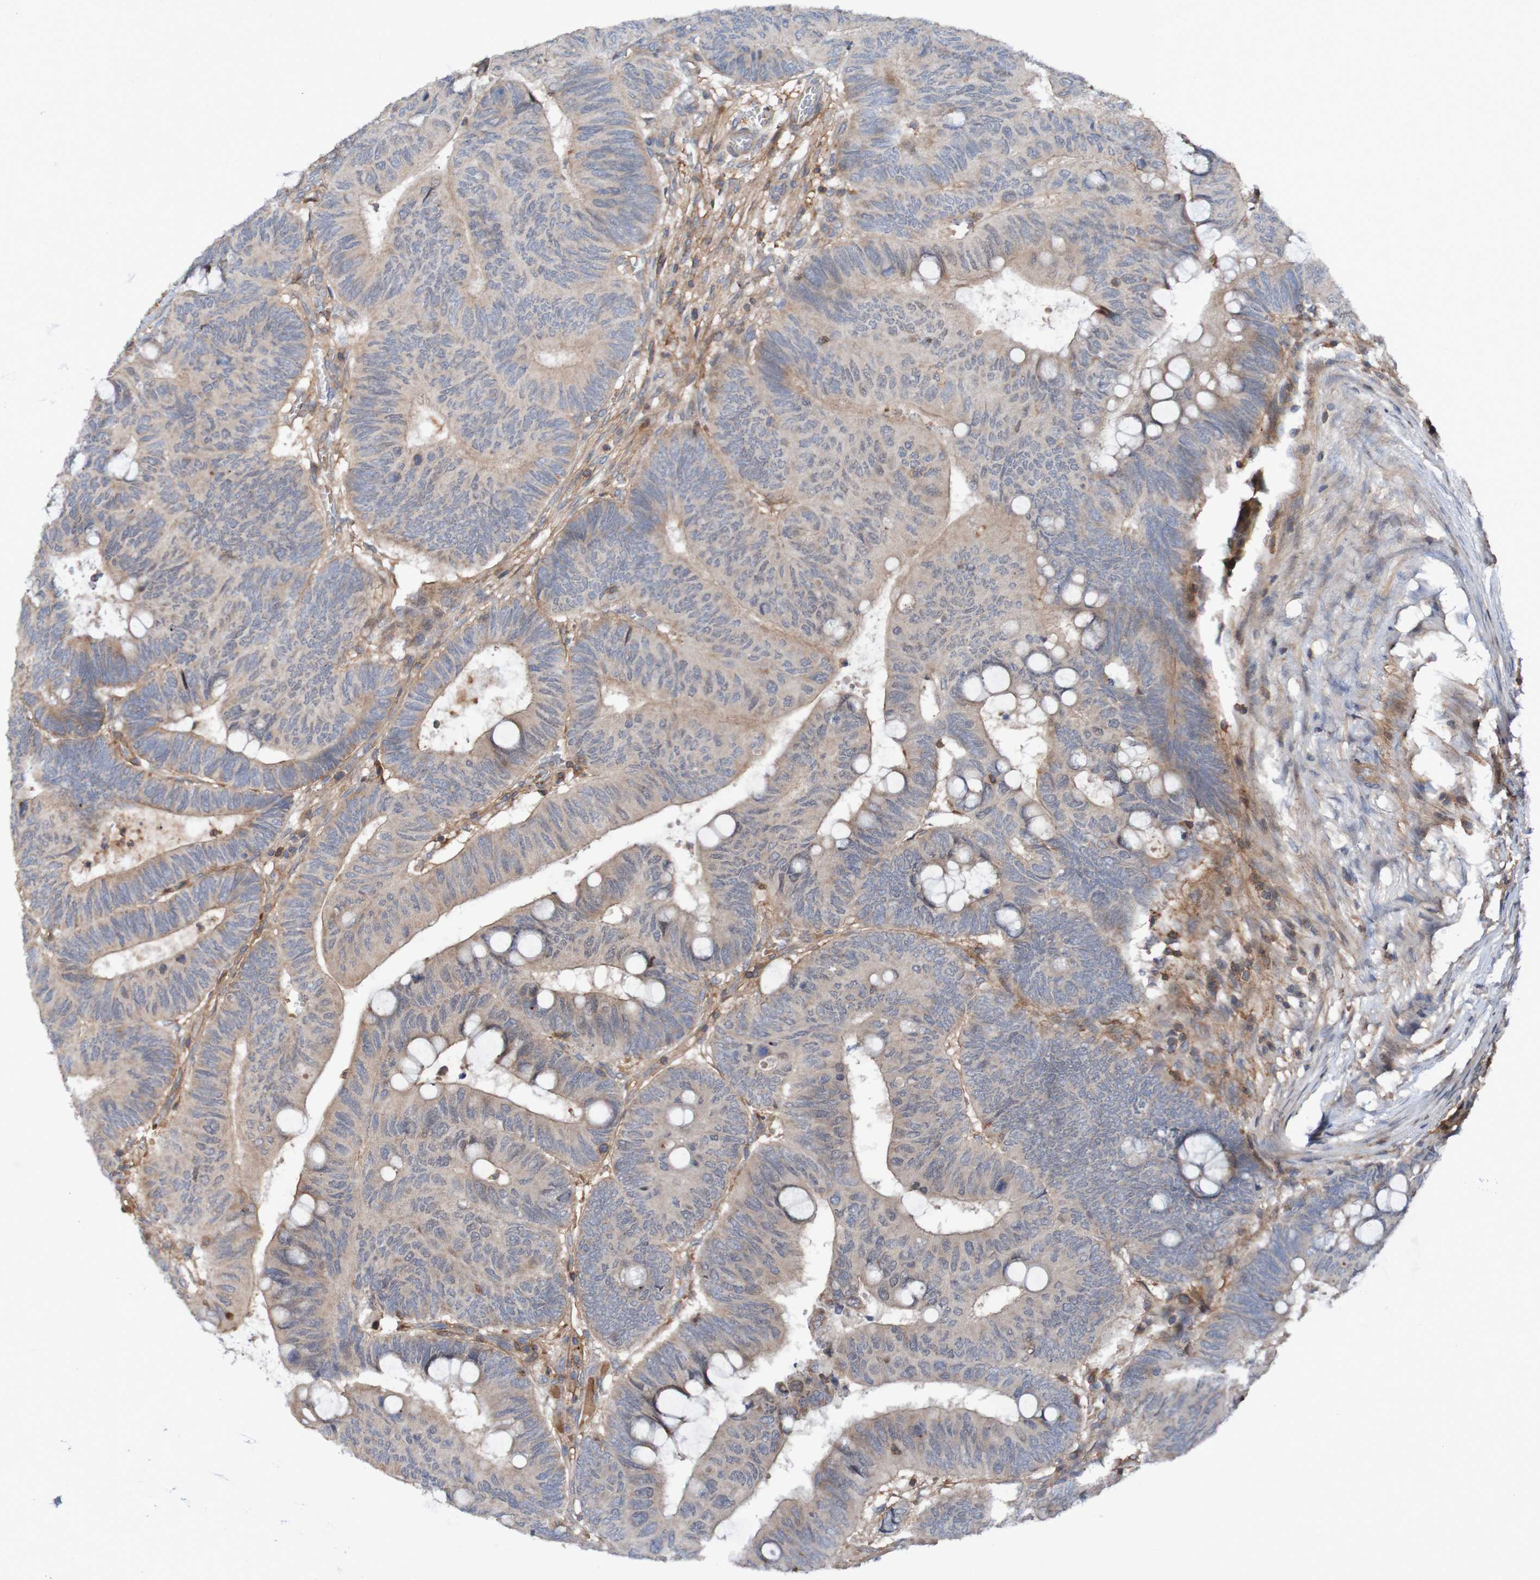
{"staining": {"intensity": "weak", "quantity": ">75%", "location": "cytoplasmic/membranous"}, "tissue": "colorectal cancer", "cell_type": "Tumor cells", "image_type": "cancer", "snomed": [{"axis": "morphology", "description": "Normal tissue, NOS"}, {"axis": "morphology", "description": "Adenocarcinoma, NOS"}, {"axis": "topography", "description": "Rectum"}, {"axis": "topography", "description": "Peripheral nerve tissue"}], "caption": "About >75% of tumor cells in human colorectal cancer (adenocarcinoma) display weak cytoplasmic/membranous protein positivity as visualized by brown immunohistochemical staining.", "gene": "PDGFB", "patient": {"sex": "male", "age": 92}}